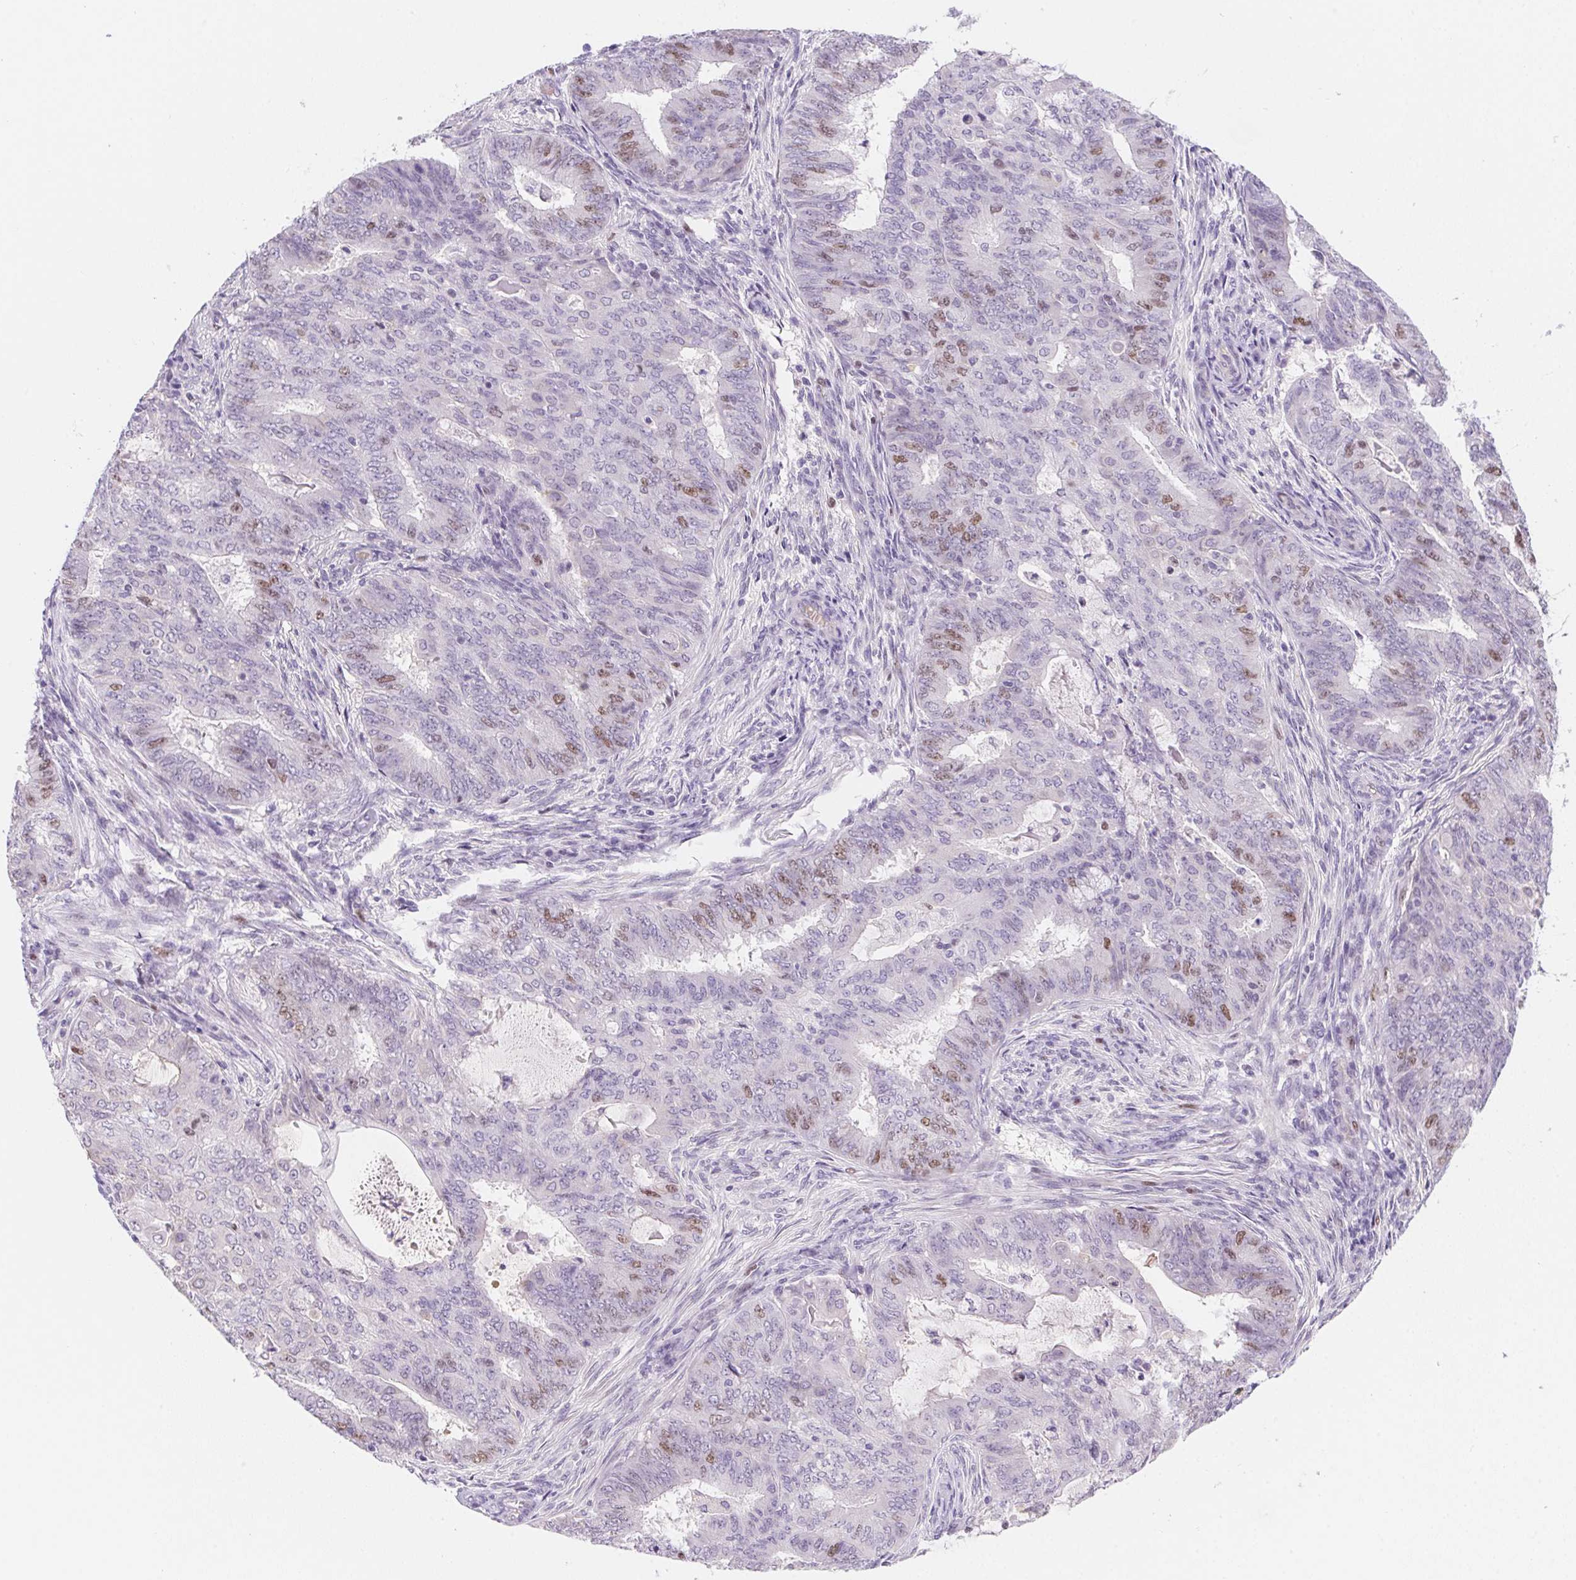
{"staining": {"intensity": "weak", "quantity": "<25%", "location": "nuclear"}, "tissue": "endometrial cancer", "cell_type": "Tumor cells", "image_type": "cancer", "snomed": [{"axis": "morphology", "description": "Adenocarcinoma, NOS"}, {"axis": "topography", "description": "Endometrium"}], "caption": "Immunohistochemical staining of adenocarcinoma (endometrial) shows no significant expression in tumor cells.", "gene": "HELLS", "patient": {"sex": "female", "age": 62}}